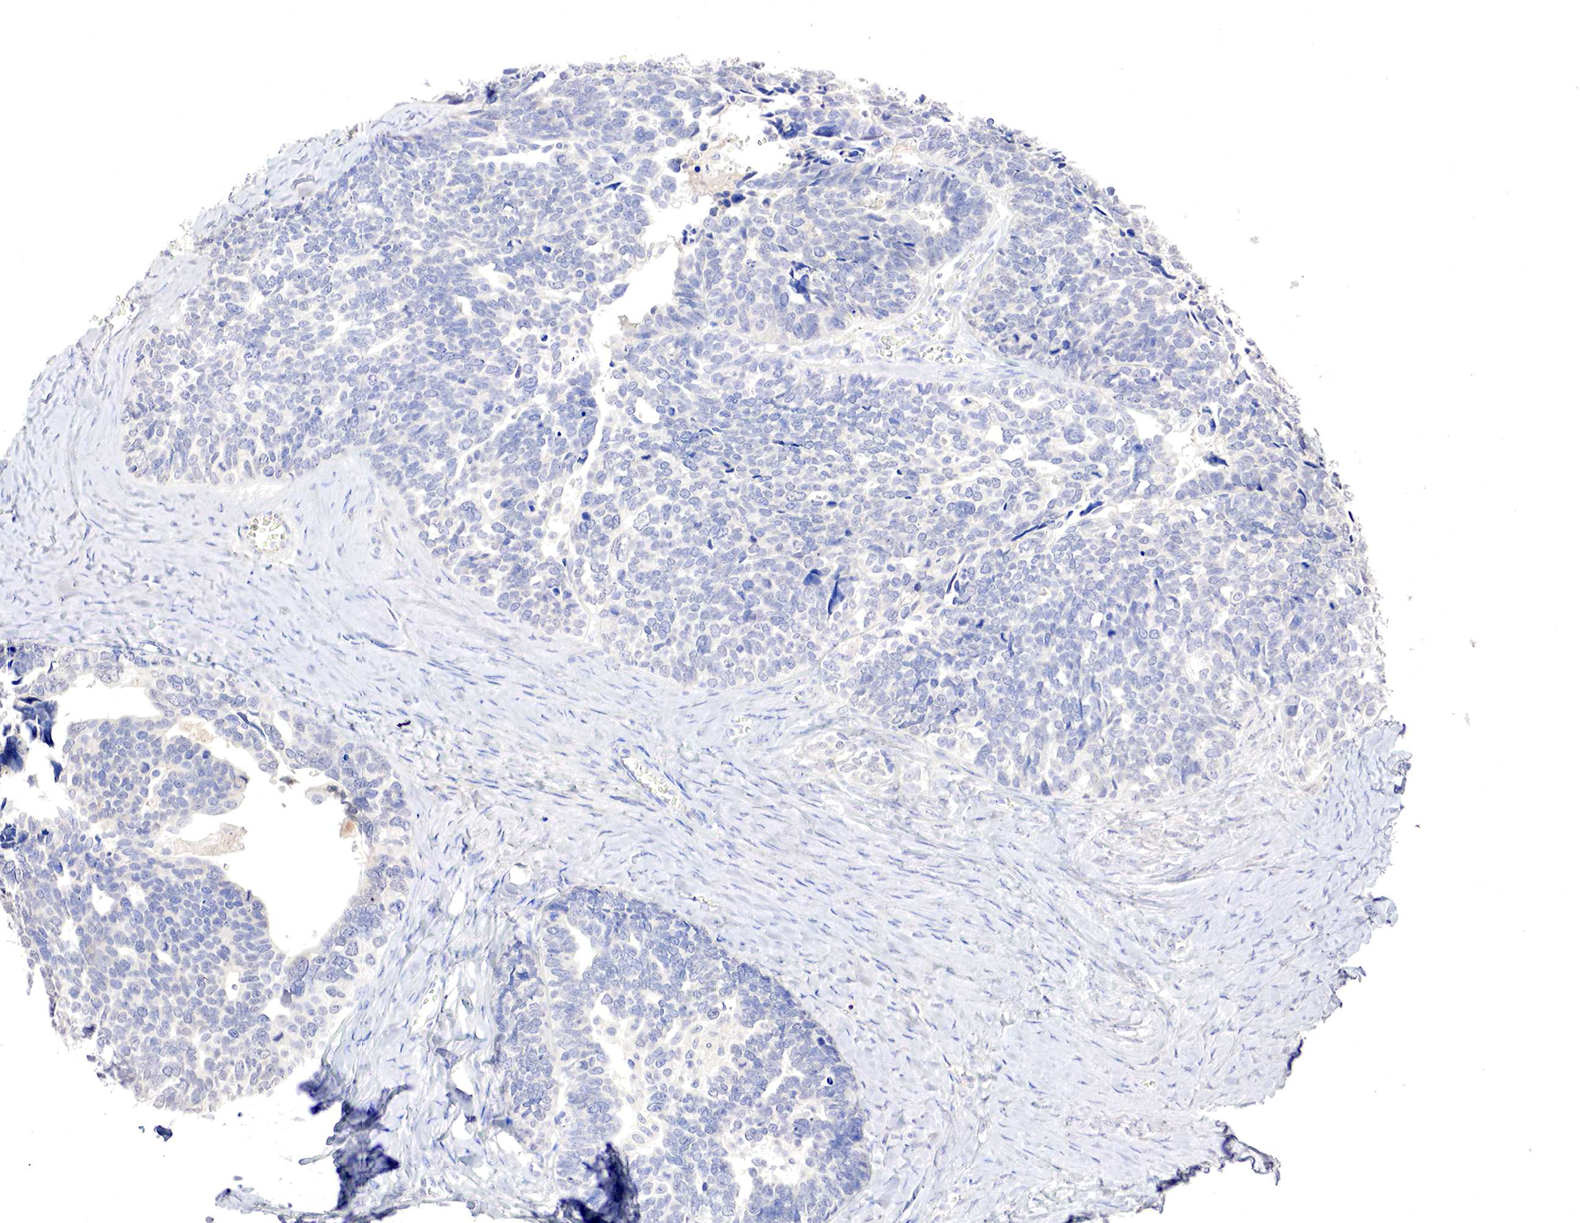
{"staining": {"intensity": "negative", "quantity": "none", "location": "none"}, "tissue": "ovarian cancer", "cell_type": "Tumor cells", "image_type": "cancer", "snomed": [{"axis": "morphology", "description": "Cystadenocarcinoma, serous, NOS"}, {"axis": "topography", "description": "Ovary"}], "caption": "Immunohistochemistry (IHC) image of human ovarian serous cystadenocarcinoma stained for a protein (brown), which displays no positivity in tumor cells.", "gene": "GATA1", "patient": {"sex": "female", "age": 77}}